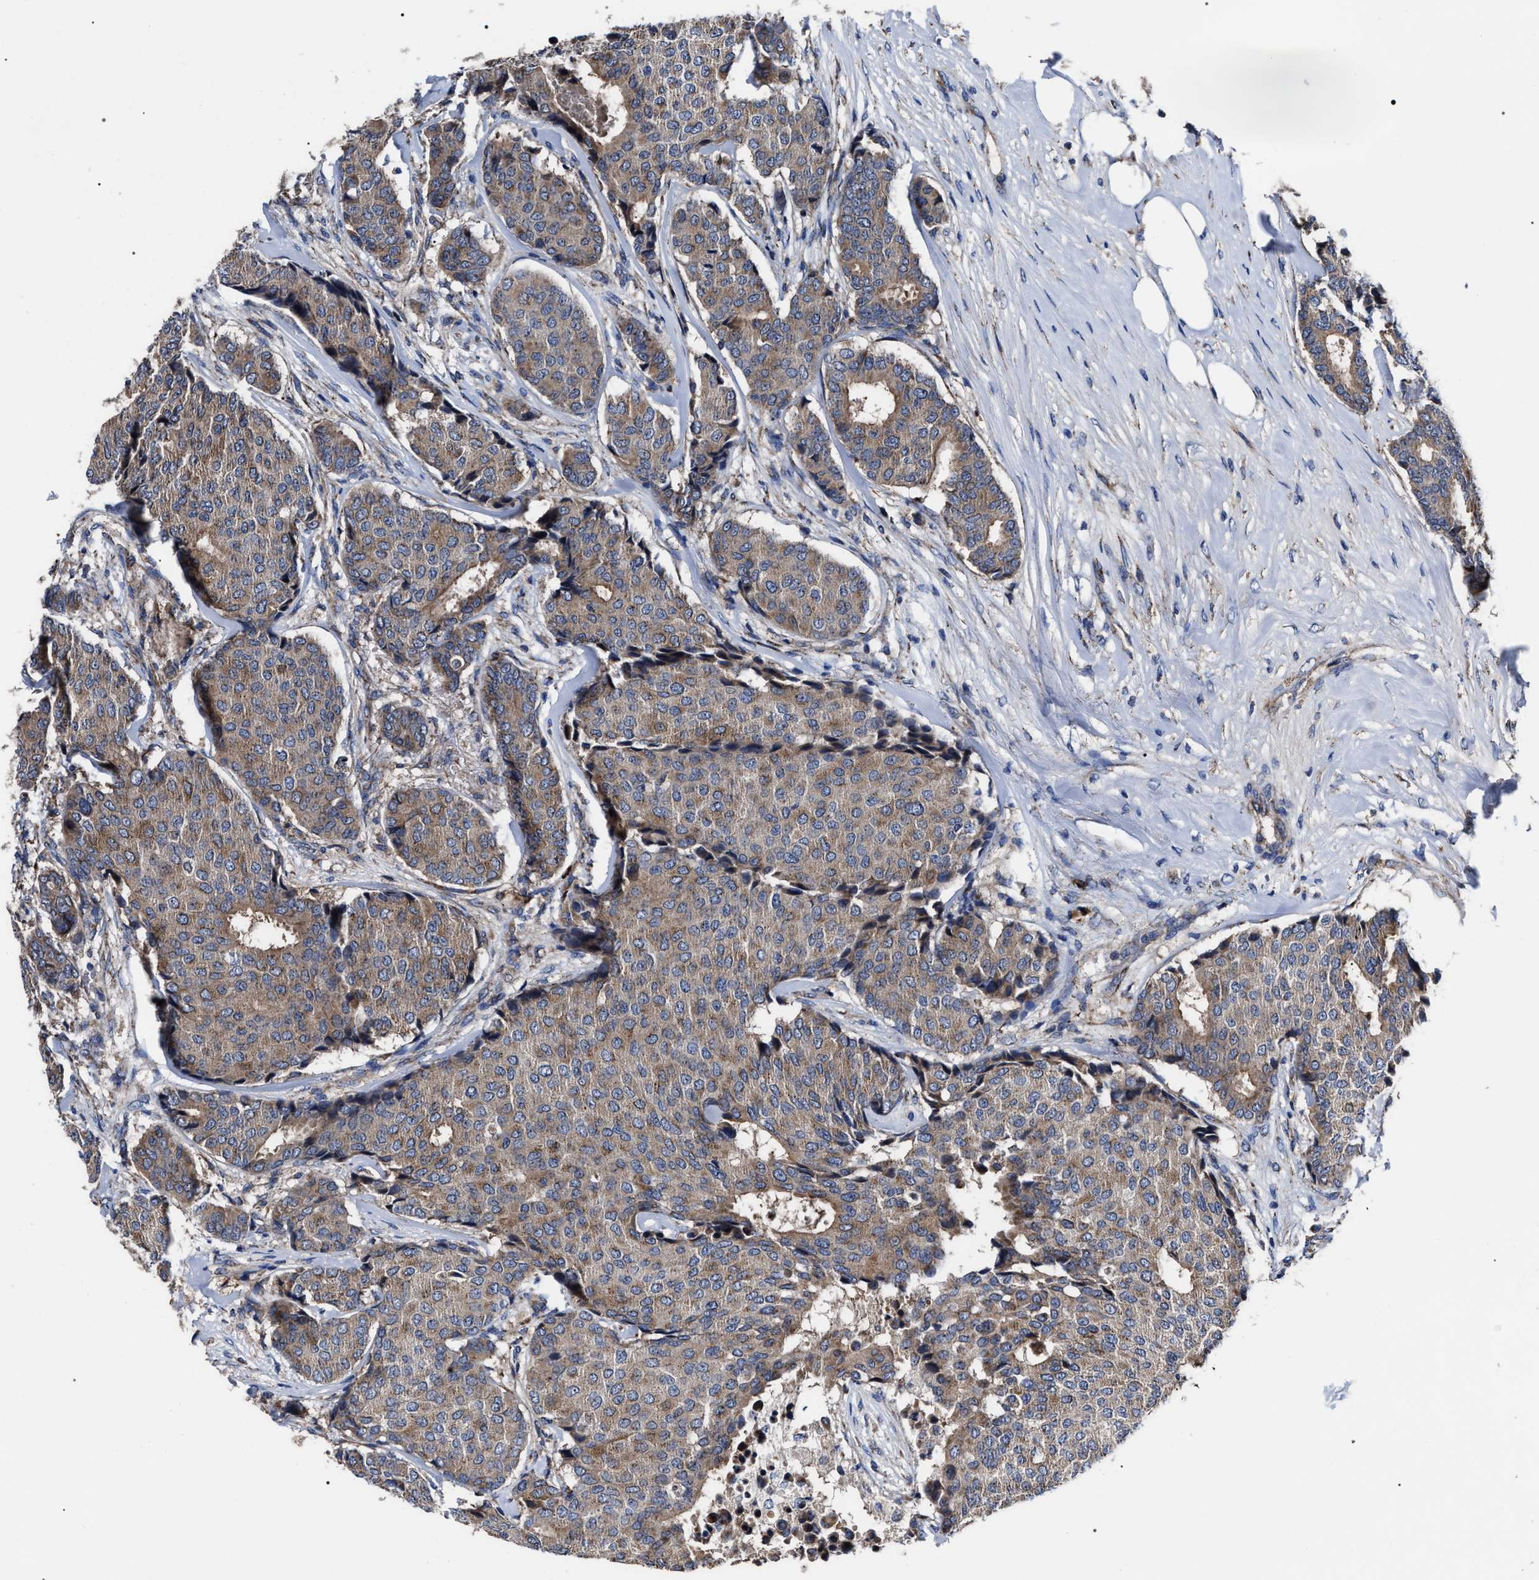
{"staining": {"intensity": "moderate", "quantity": ">75%", "location": "cytoplasmic/membranous"}, "tissue": "breast cancer", "cell_type": "Tumor cells", "image_type": "cancer", "snomed": [{"axis": "morphology", "description": "Duct carcinoma"}, {"axis": "topography", "description": "Breast"}], "caption": "Immunohistochemical staining of breast cancer displays medium levels of moderate cytoplasmic/membranous staining in about >75% of tumor cells.", "gene": "MACC1", "patient": {"sex": "female", "age": 75}}